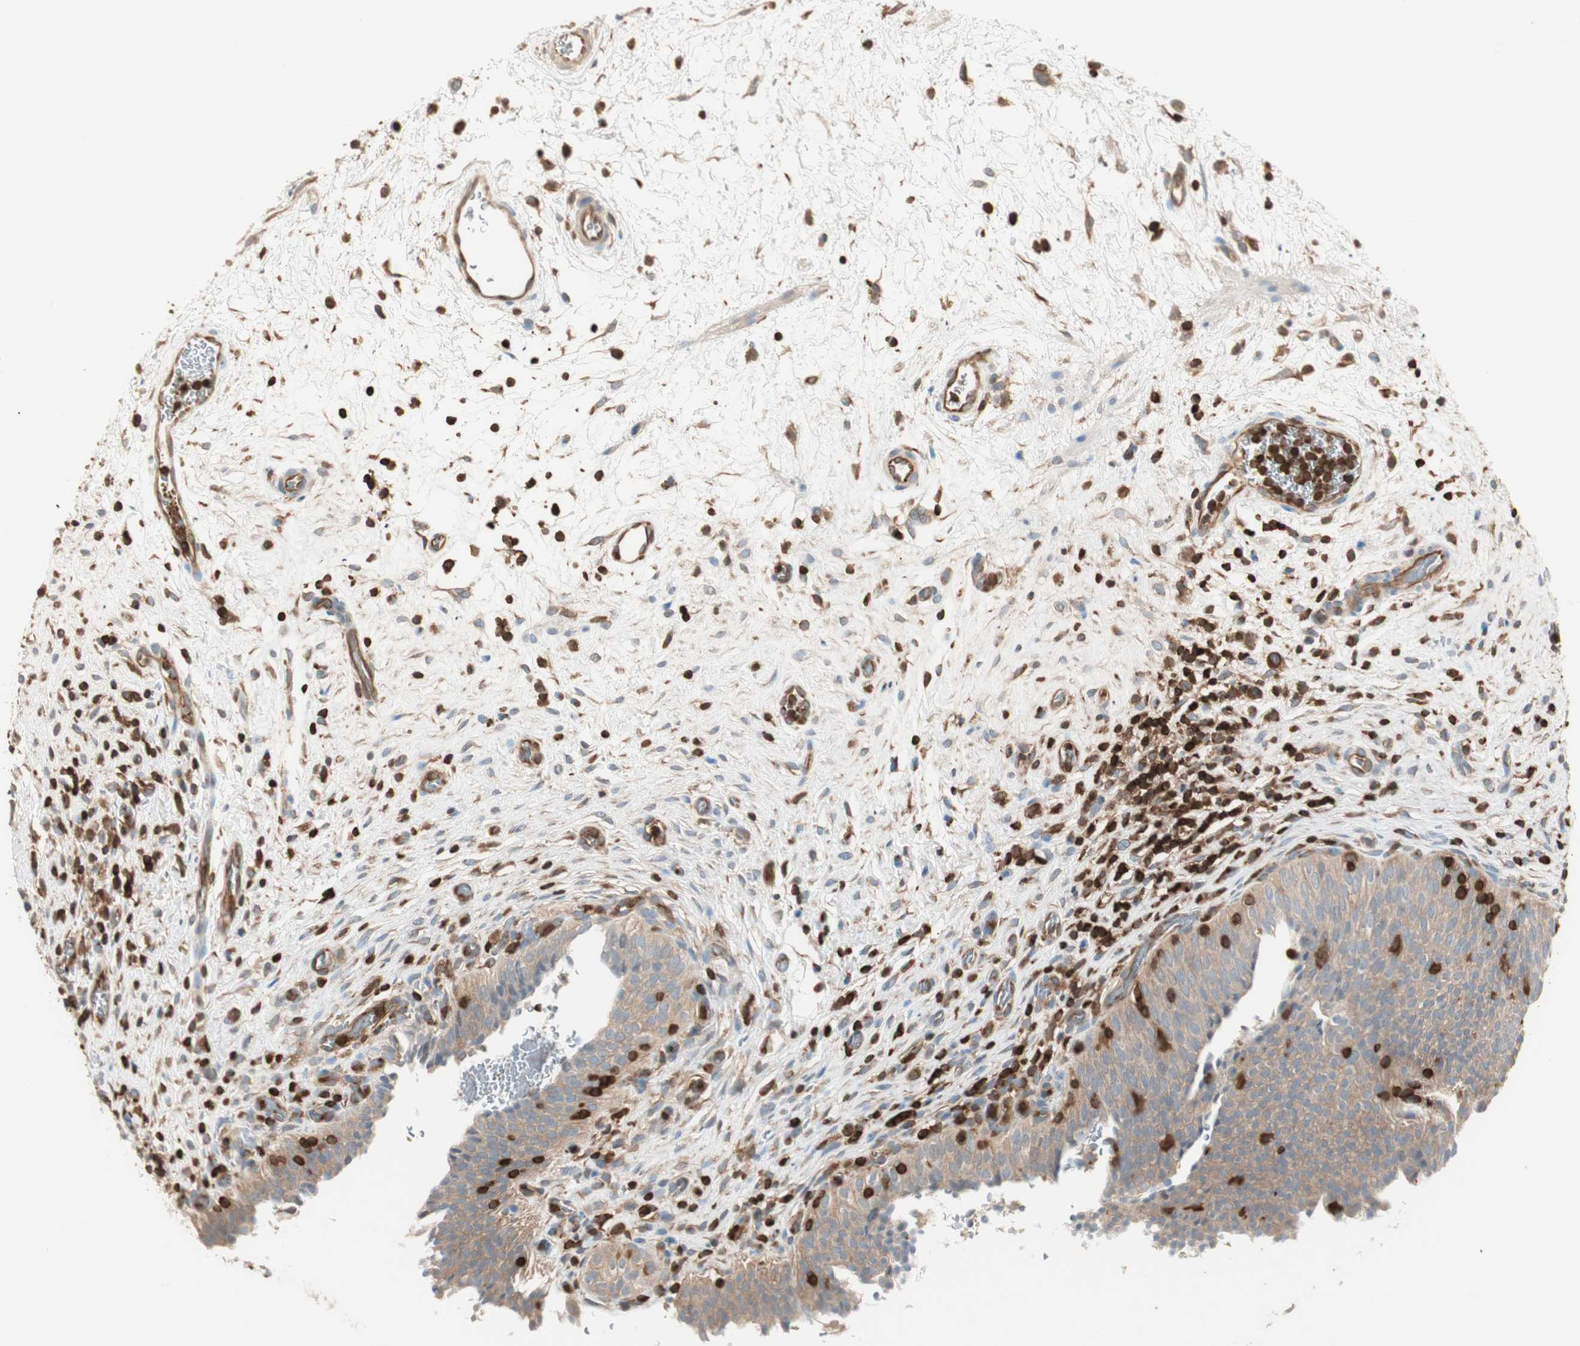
{"staining": {"intensity": "weak", "quantity": ">75%", "location": "cytoplasmic/membranous"}, "tissue": "urinary bladder", "cell_type": "Urothelial cells", "image_type": "normal", "snomed": [{"axis": "morphology", "description": "Normal tissue, NOS"}, {"axis": "topography", "description": "Urinary bladder"}], "caption": "Brown immunohistochemical staining in unremarkable urinary bladder exhibits weak cytoplasmic/membranous positivity in about >75% of urothelial cells. The protein is stained brown, and the nuclei are stained in blue (DAB IHC with brightfield microscopy, high magnification).", "gene": "CRLF3", "patient": {"sex": "male", "age": 51}}